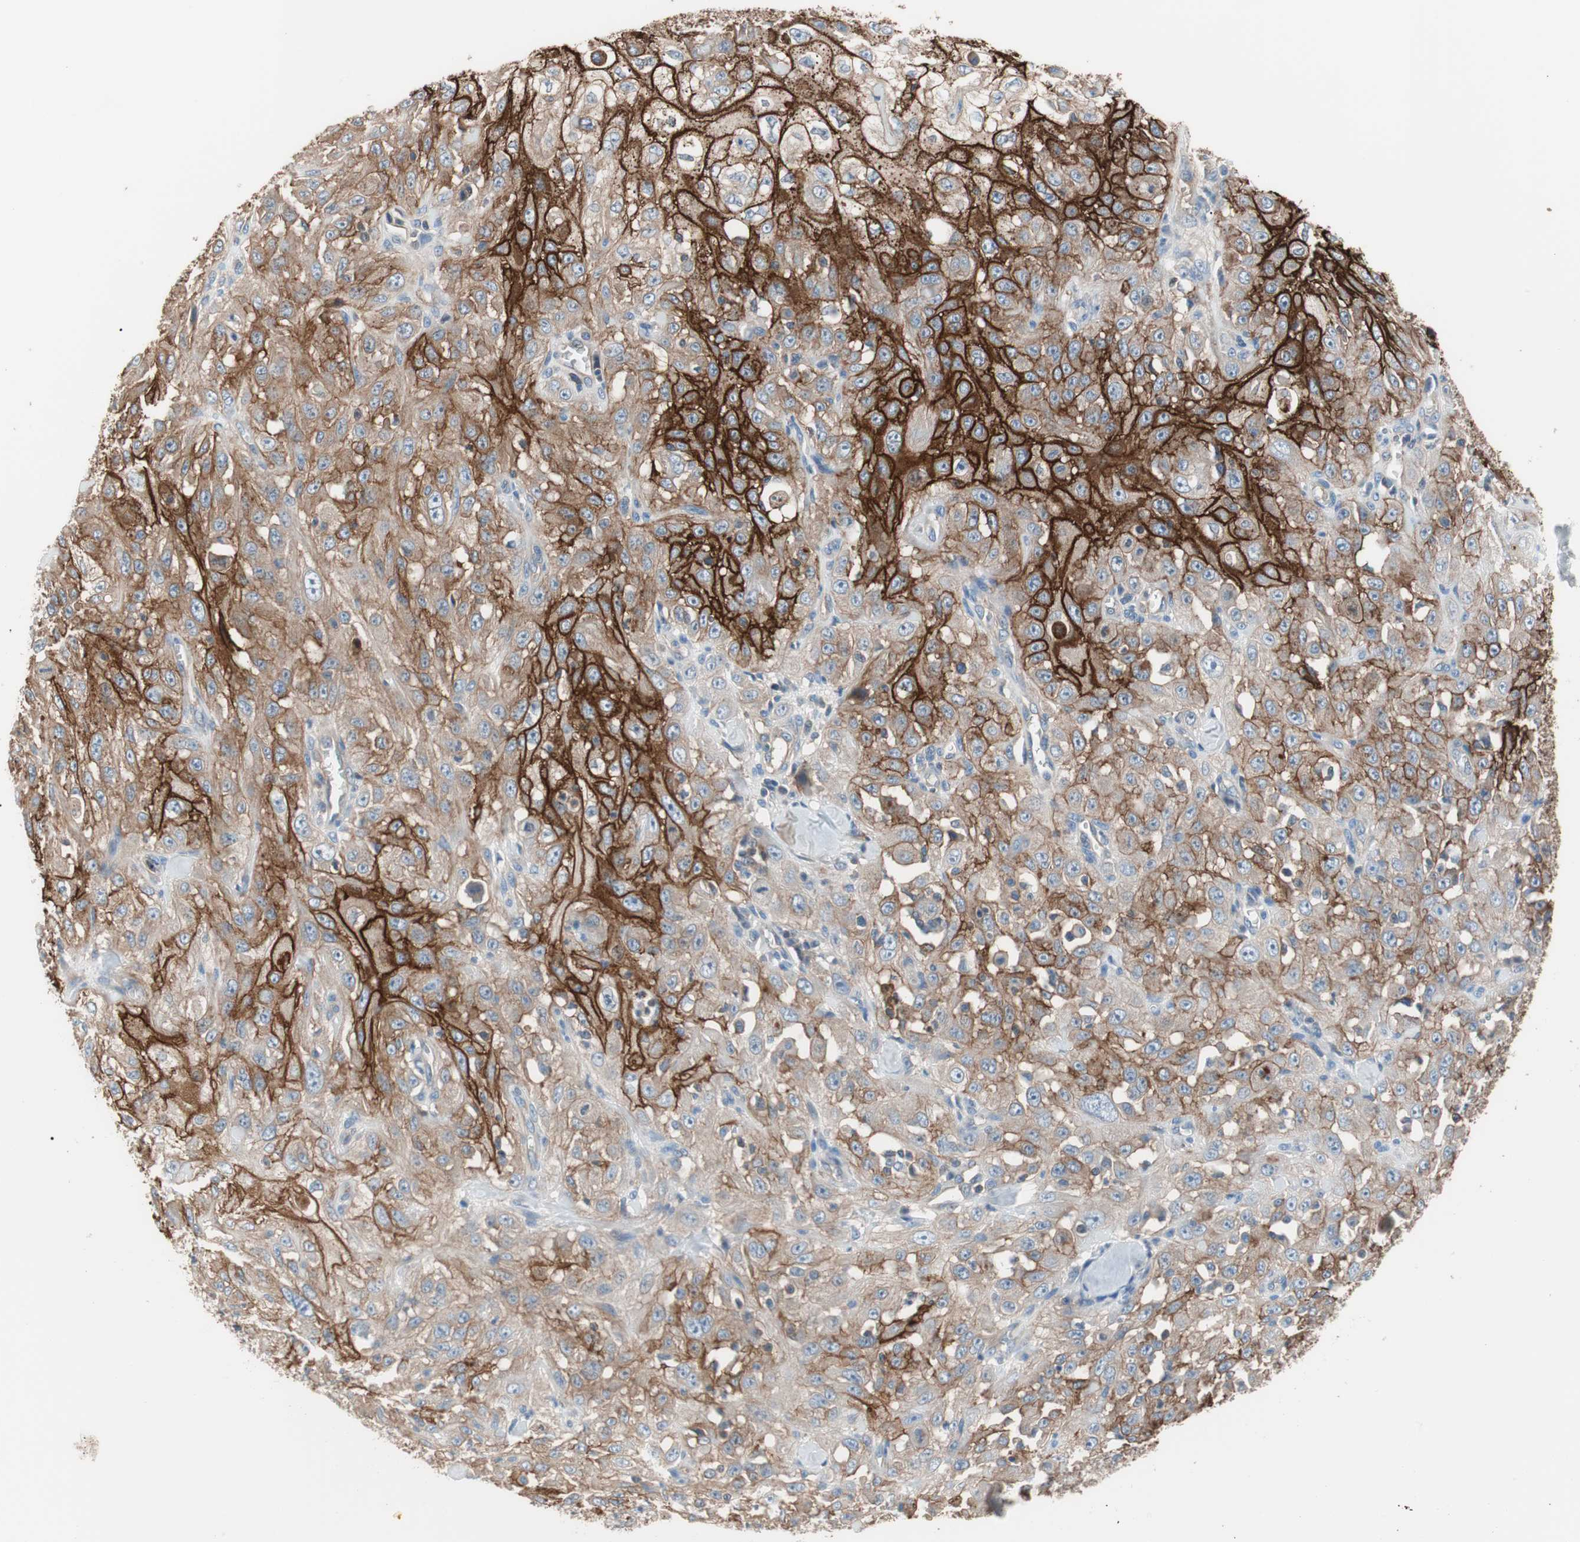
{"staining": {"intensity": "strong", "quantity": "25%-75%", "location": "cytoplasmic/membranous"}, "tissue": "skin cancer", "cell_type": "Tumor cells", "image_type": "cancer", "snomed": [{"axis": "morphology", "description": "Squamous cell carcinoma, NOS"}, {"axis": "morphology", "description": "Squamous cell carcinoma, metastatic, NOS"}, {"axis": "topography", "description": "Skin"}, {"axis": "topography", "description": "Lymph node"}], "caption": "A high-resolution histopathology image shows immunohistochemistry (IHC) staining of metastatic squamous cell carcinoma (skin), which exhibits strong cytoplasmic/membranous expression in approximately 25%-75% of tumor cells.", "gene": "GPR160", "patient": {"sex": "male", "age": 75}}